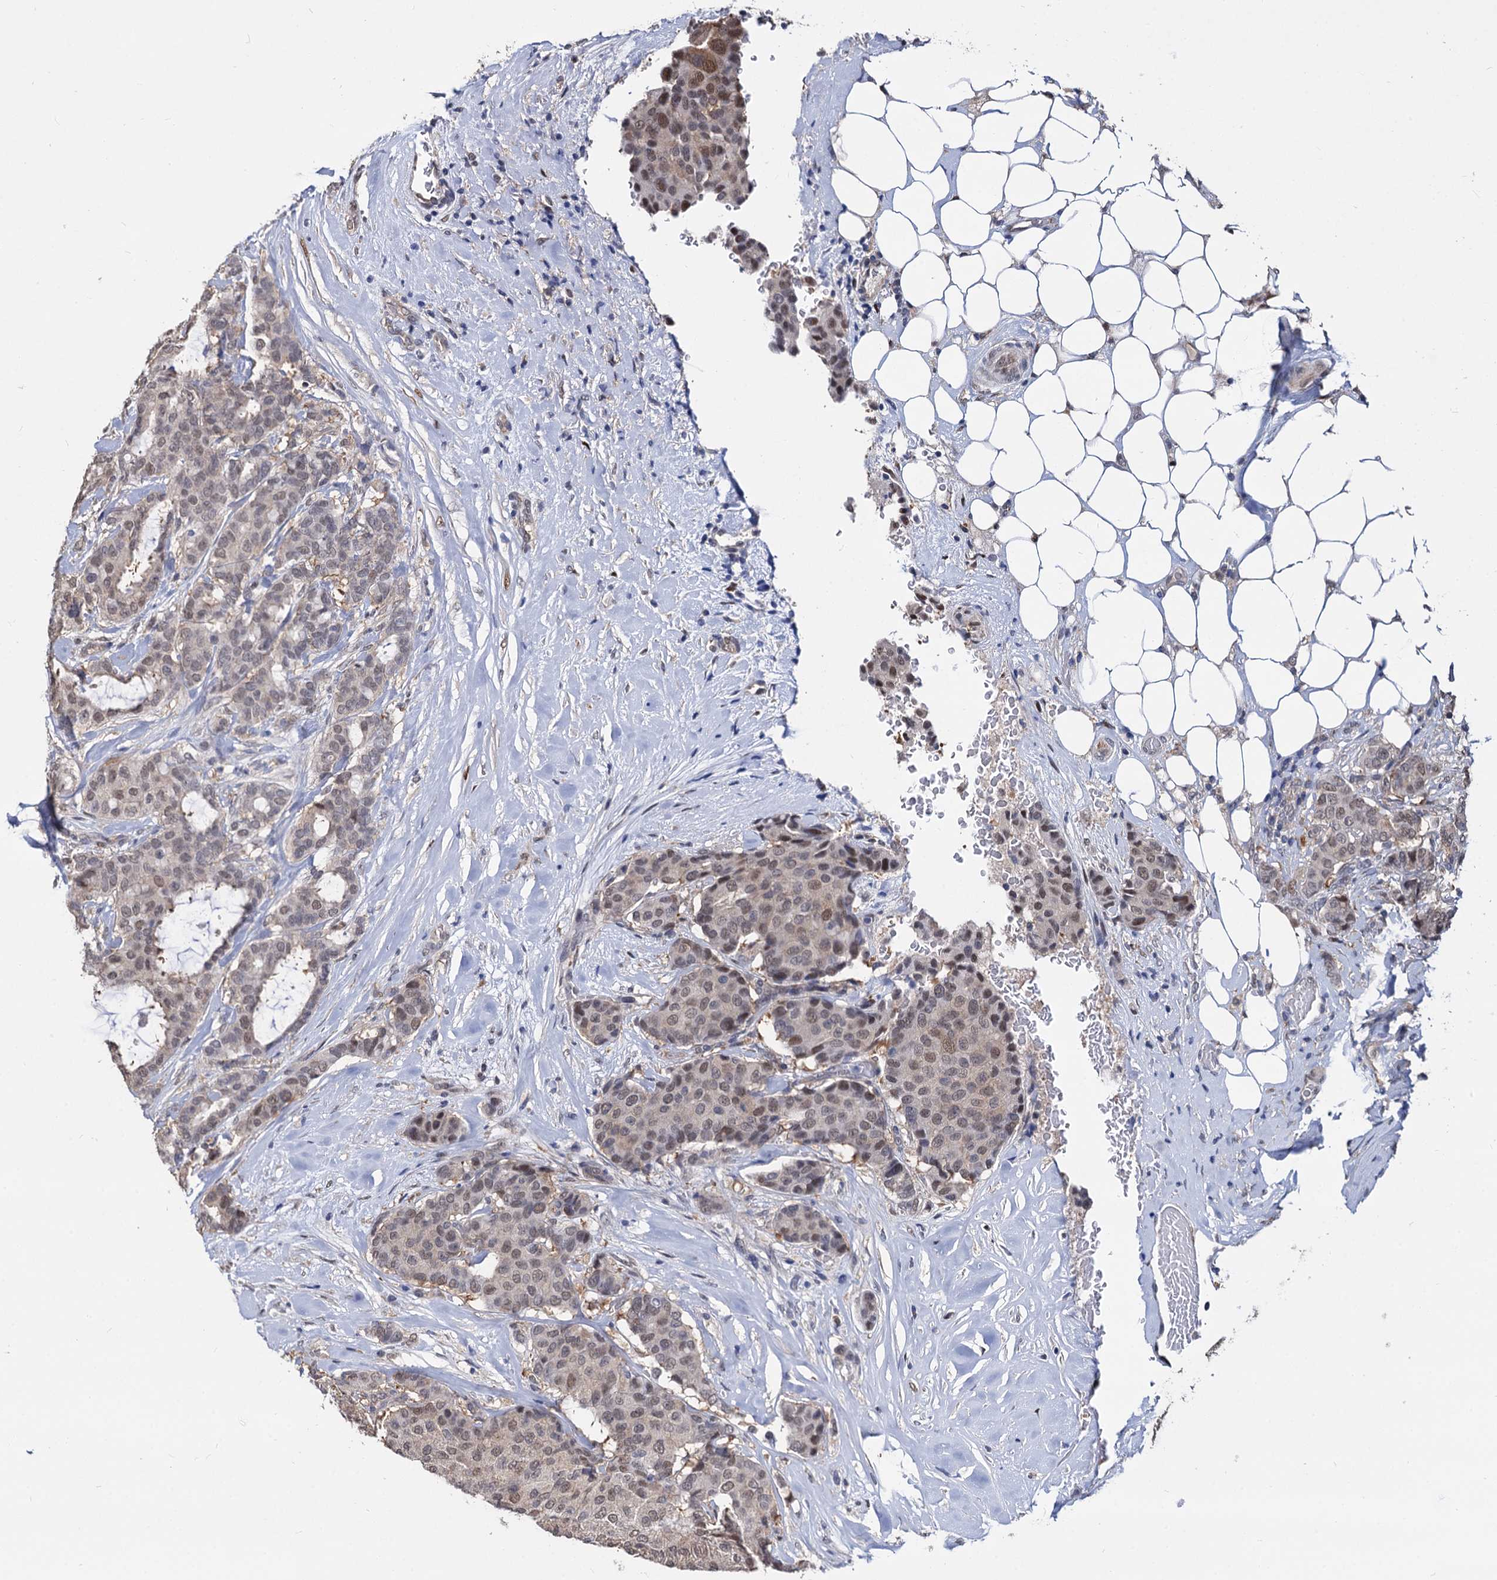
{"staining": {"intensity": "weak", "quantity": ">75%", "location": "nuclear"}, "tissue": "breast cancer", "cell_type": "Tumor cells", "image_type": "cancer", "snomed": [{"axis": "morphology", "description": "Duct carcinoma"}, {"axis": "topography", "description": "Breast"}], "caption": "Immunohistochemistry (DAB (3,3'-diaminobenzidine)) staining of human breast intraductal carcinoma demonstrates weak nuclear protein staining in about >75% of tumor cells. (Stains: DAB (3,3'-diaminobenzidine) in brown, nuclei in blue, Microscopy: brightfield microscopy at high magnification).", "gene": "PSMD4", "patient": {"sex": "female", "age": 75}}